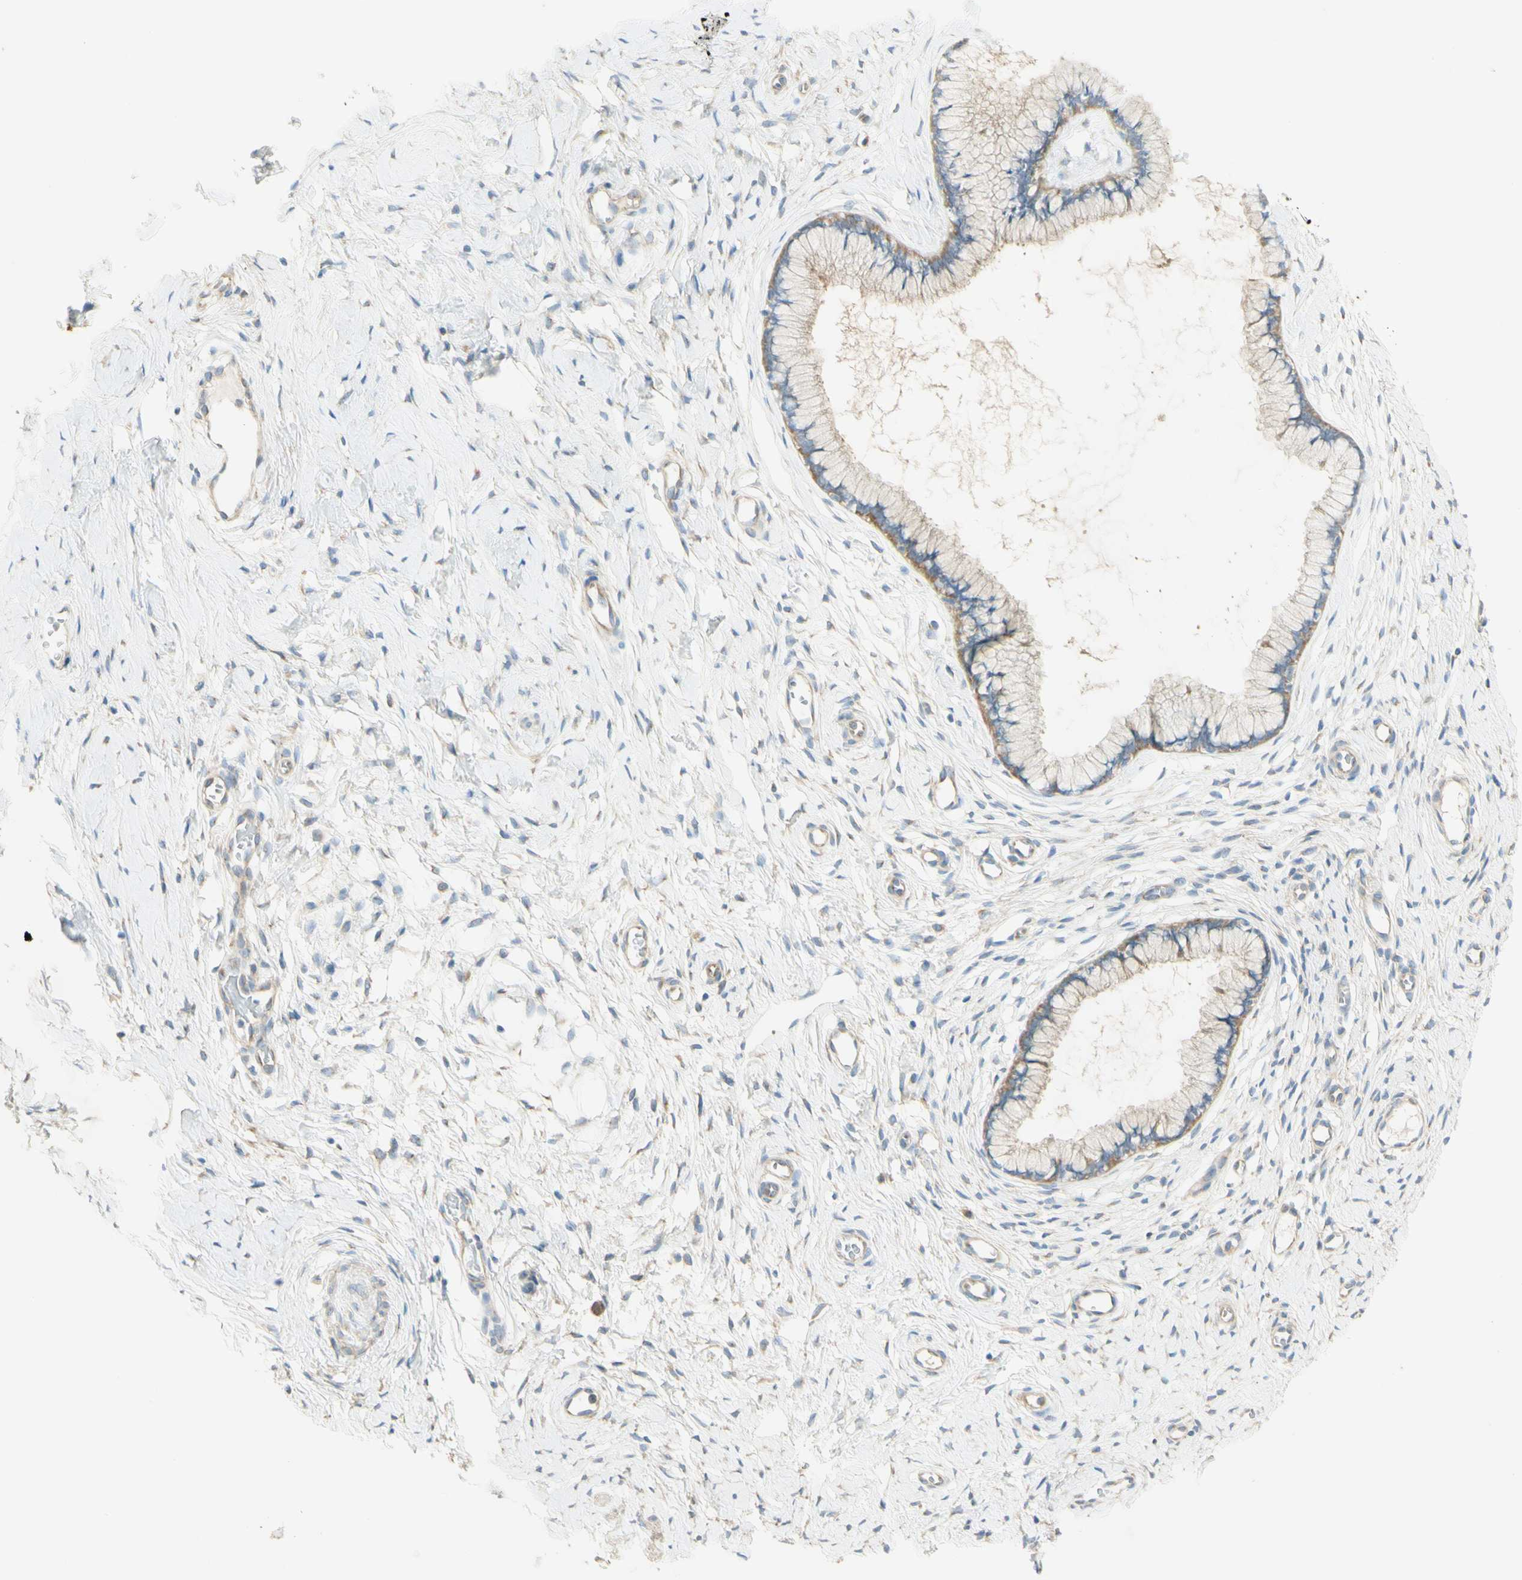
{"staining": {"intensity": "weak", "quantity": "<25%", "location": "cytoplasmic/membranous"}, "tissue": "cervix", "cell_type": "Glandular cells", "image_type": "normal", "snomed": [{"axis": "morphology", "description": "Normal tissue, NOS"}, {"axis": "topography", "description": "Cervix"}], "caption": "Immunohistochemistry (IHC) of normal human cervix exhibits no positivity in glandular cells.", "gene": "DYNC1H1", "patient": {"sex": "female", "age": 65}}